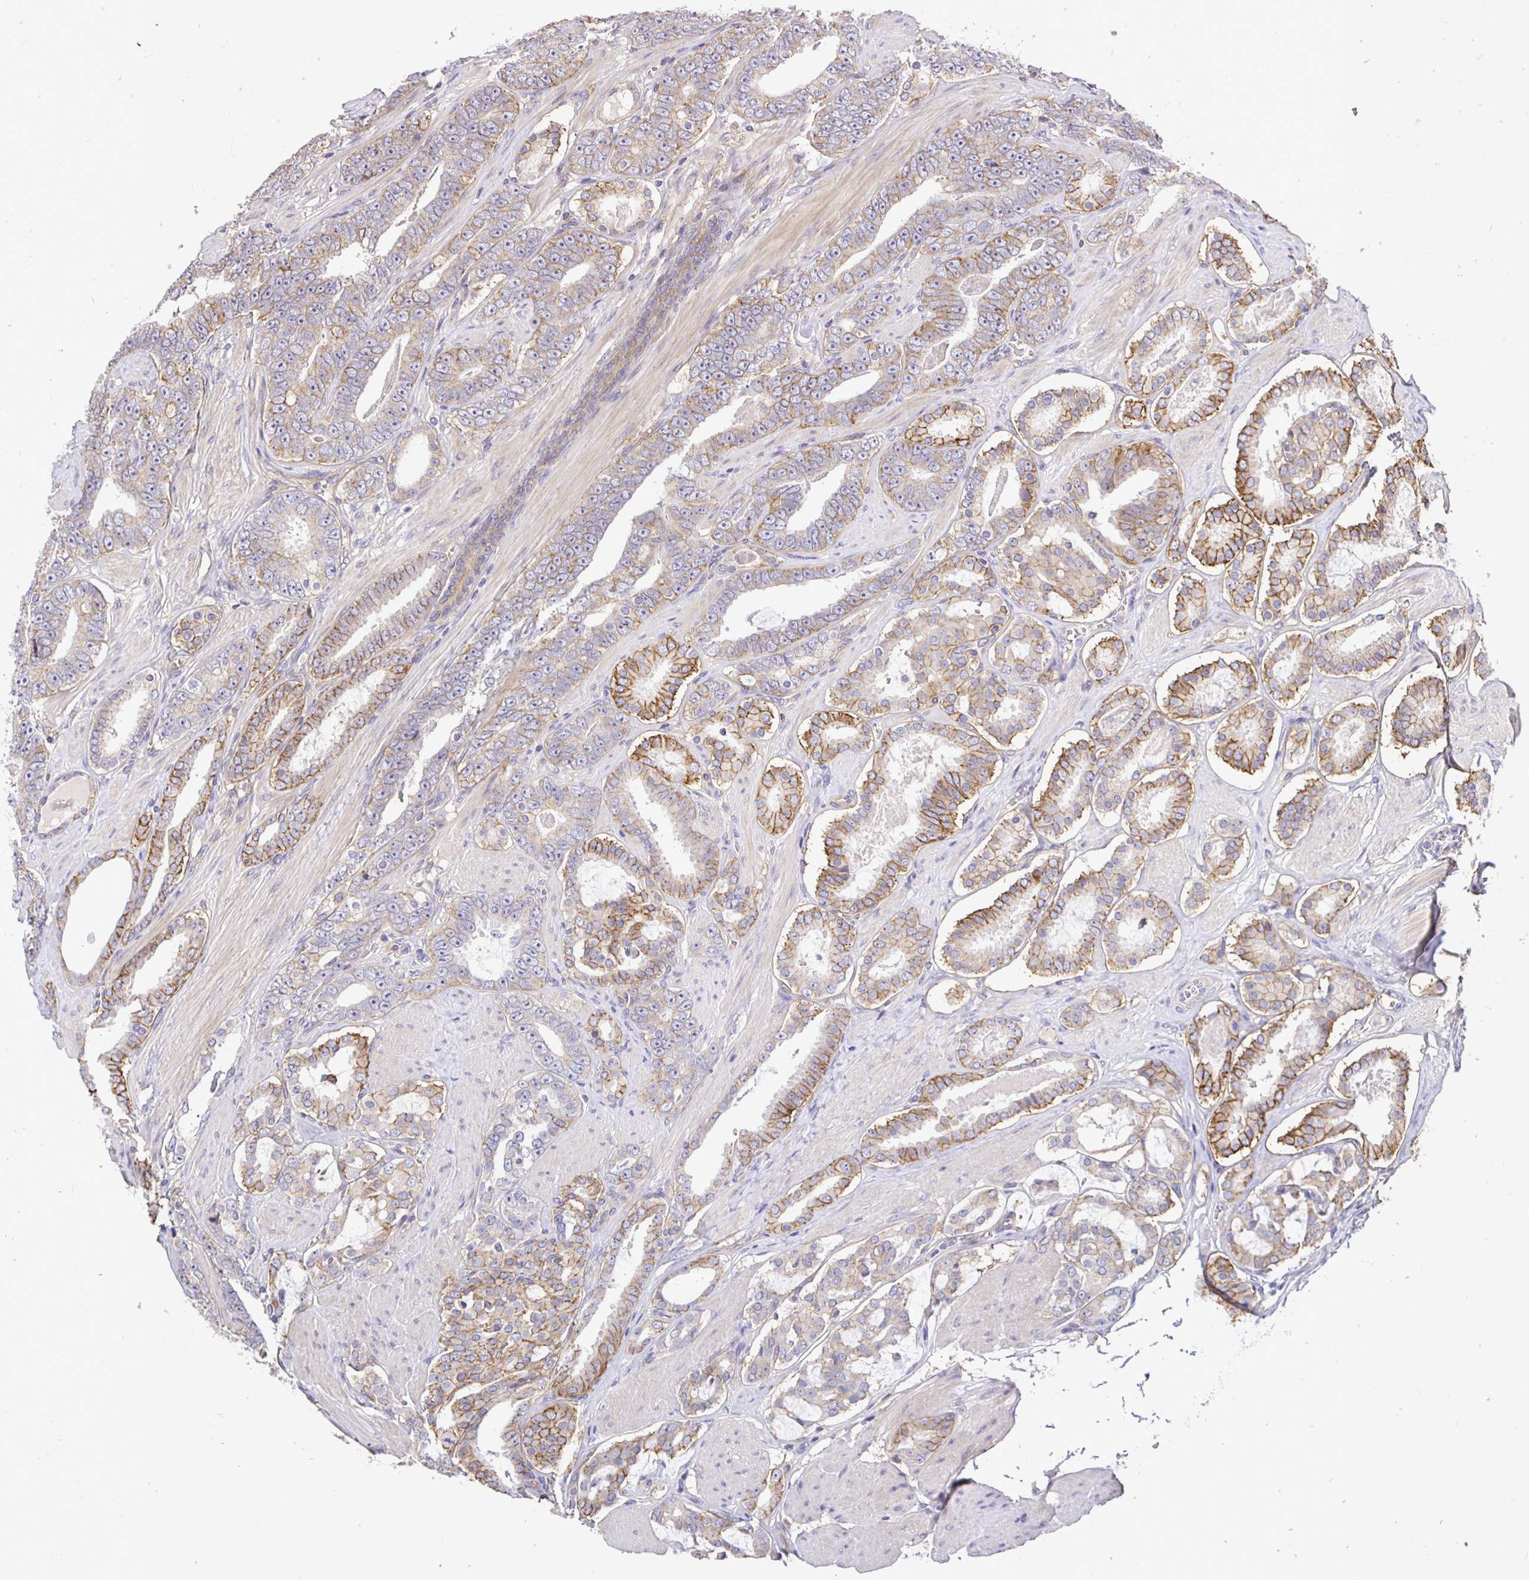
{"staining": {"intensity": "moderate", "quantity": "25%-75%", "location": "cytoplasmic/membranous"}, "tissue": "prostate cancer", "cell_type": "Tumor cells", "image_type": "cancer", "snomed": [{"axis": "morphology", "description": "Adenocarcinoma, High grade"}, {"axis": "topography", "description": "Prostate"}], "caption": "Immunohistochemistry image of neoplastic tissue: prostate cancer (adenocarcinoma (high-grade)) stained using immunohistochemistry (IHC) displays medium levels of moderate protein expression localized specifically in the cytoplasmic/membranous of tumor cells, appearing as a cytoplasmic/membranous brown color.", "gene": "SLC9A1", "patient": {"sex": "male", "age": 63}}